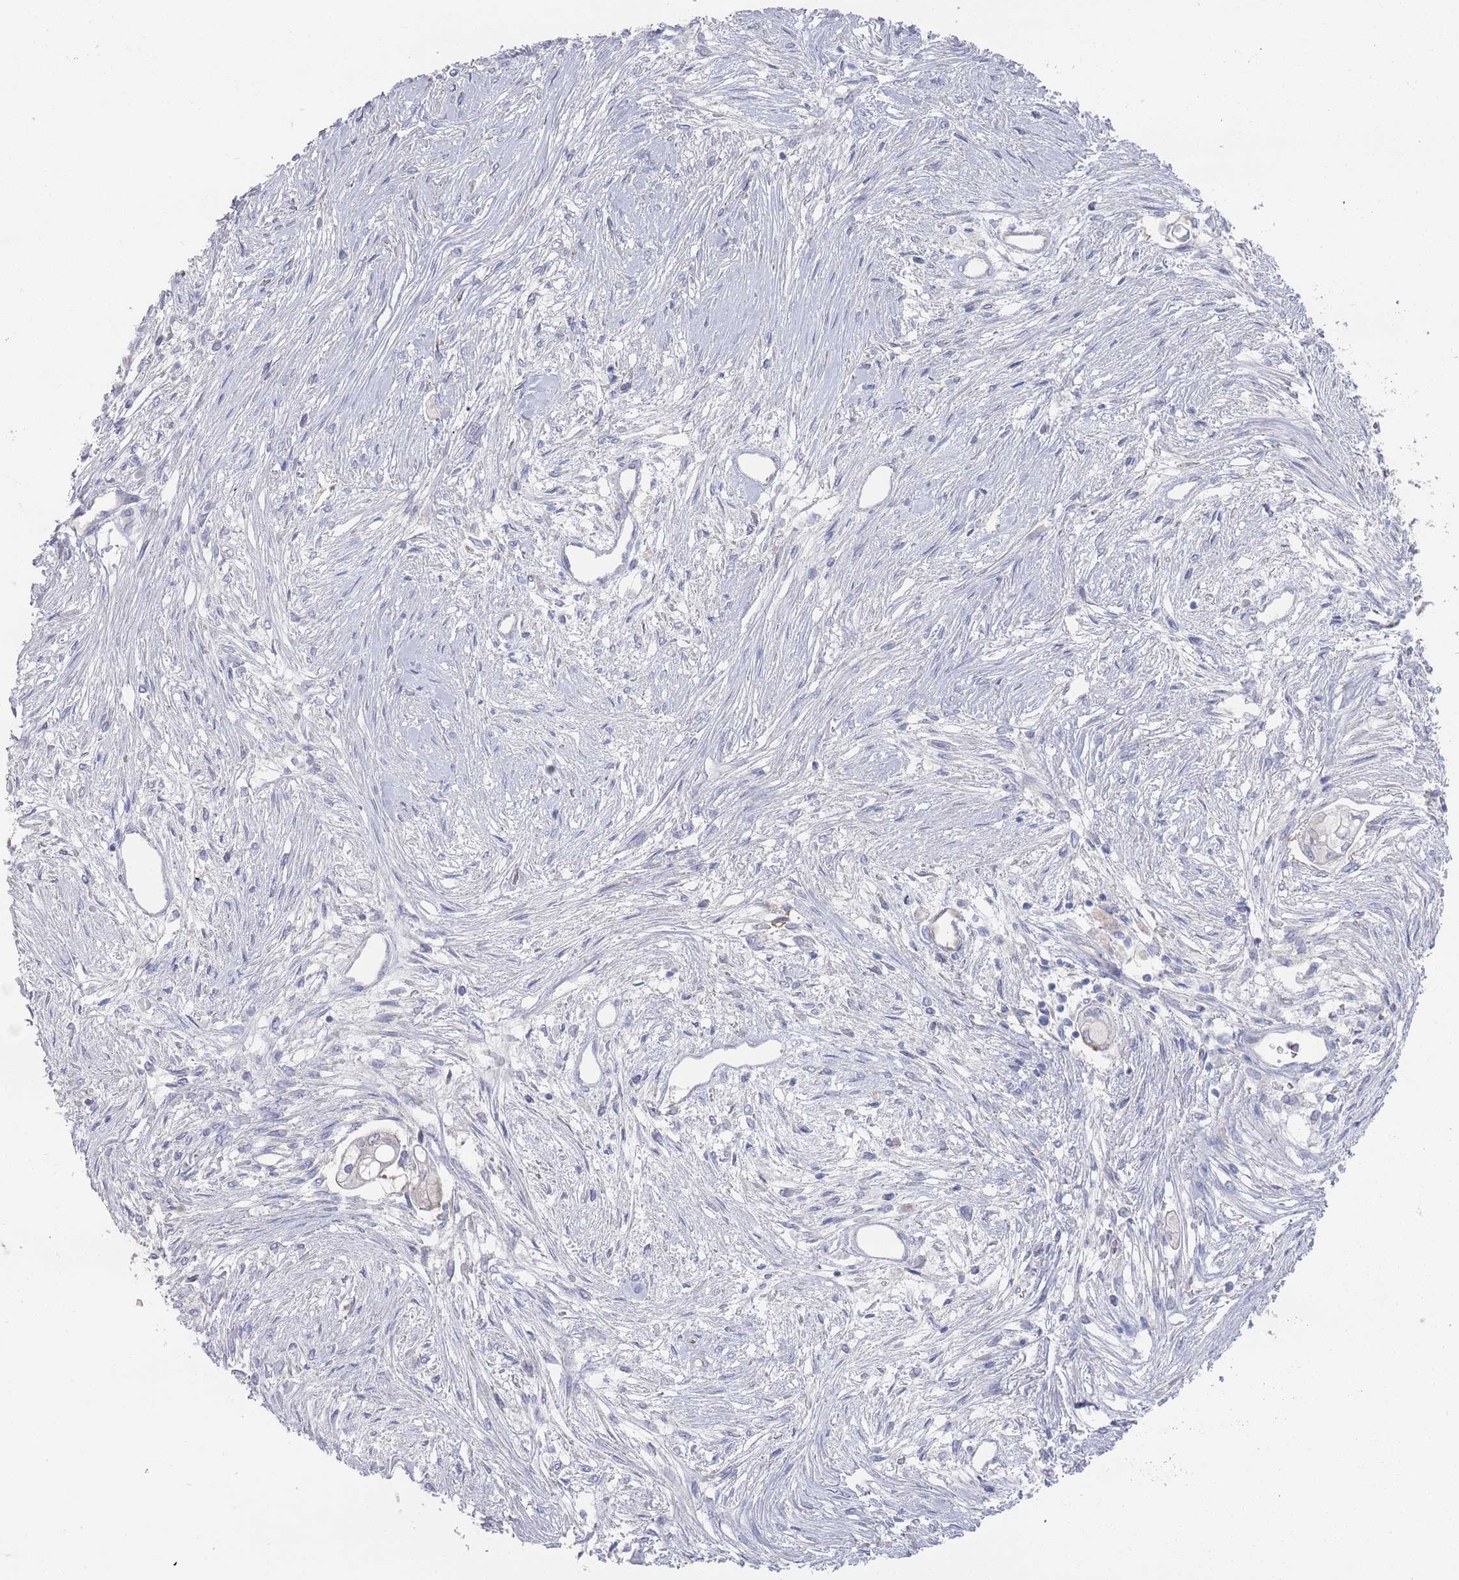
{"staining": {"intensity": "weak", "quantity": "25%-75%", "location": "cytoplasmic/membranous"}, "tissue": "pancreatic cancer", "cell_type": "Tumor cells", "image_type": "cancer", "snomed": [{"axis": "morphology", "description": "Adenocarcinoma, NOS"}, {"axis": "topography", "description": "Pancreas"}], "caption": "The image demonstrates a brown stain indicating the presence of a protein in the cytoplasmic/membranous of tumor cells in pancreatic cancer (adenocarcinoma).", "gene": "TMCO3", "patient": {"sex": "female", "age": 69}}